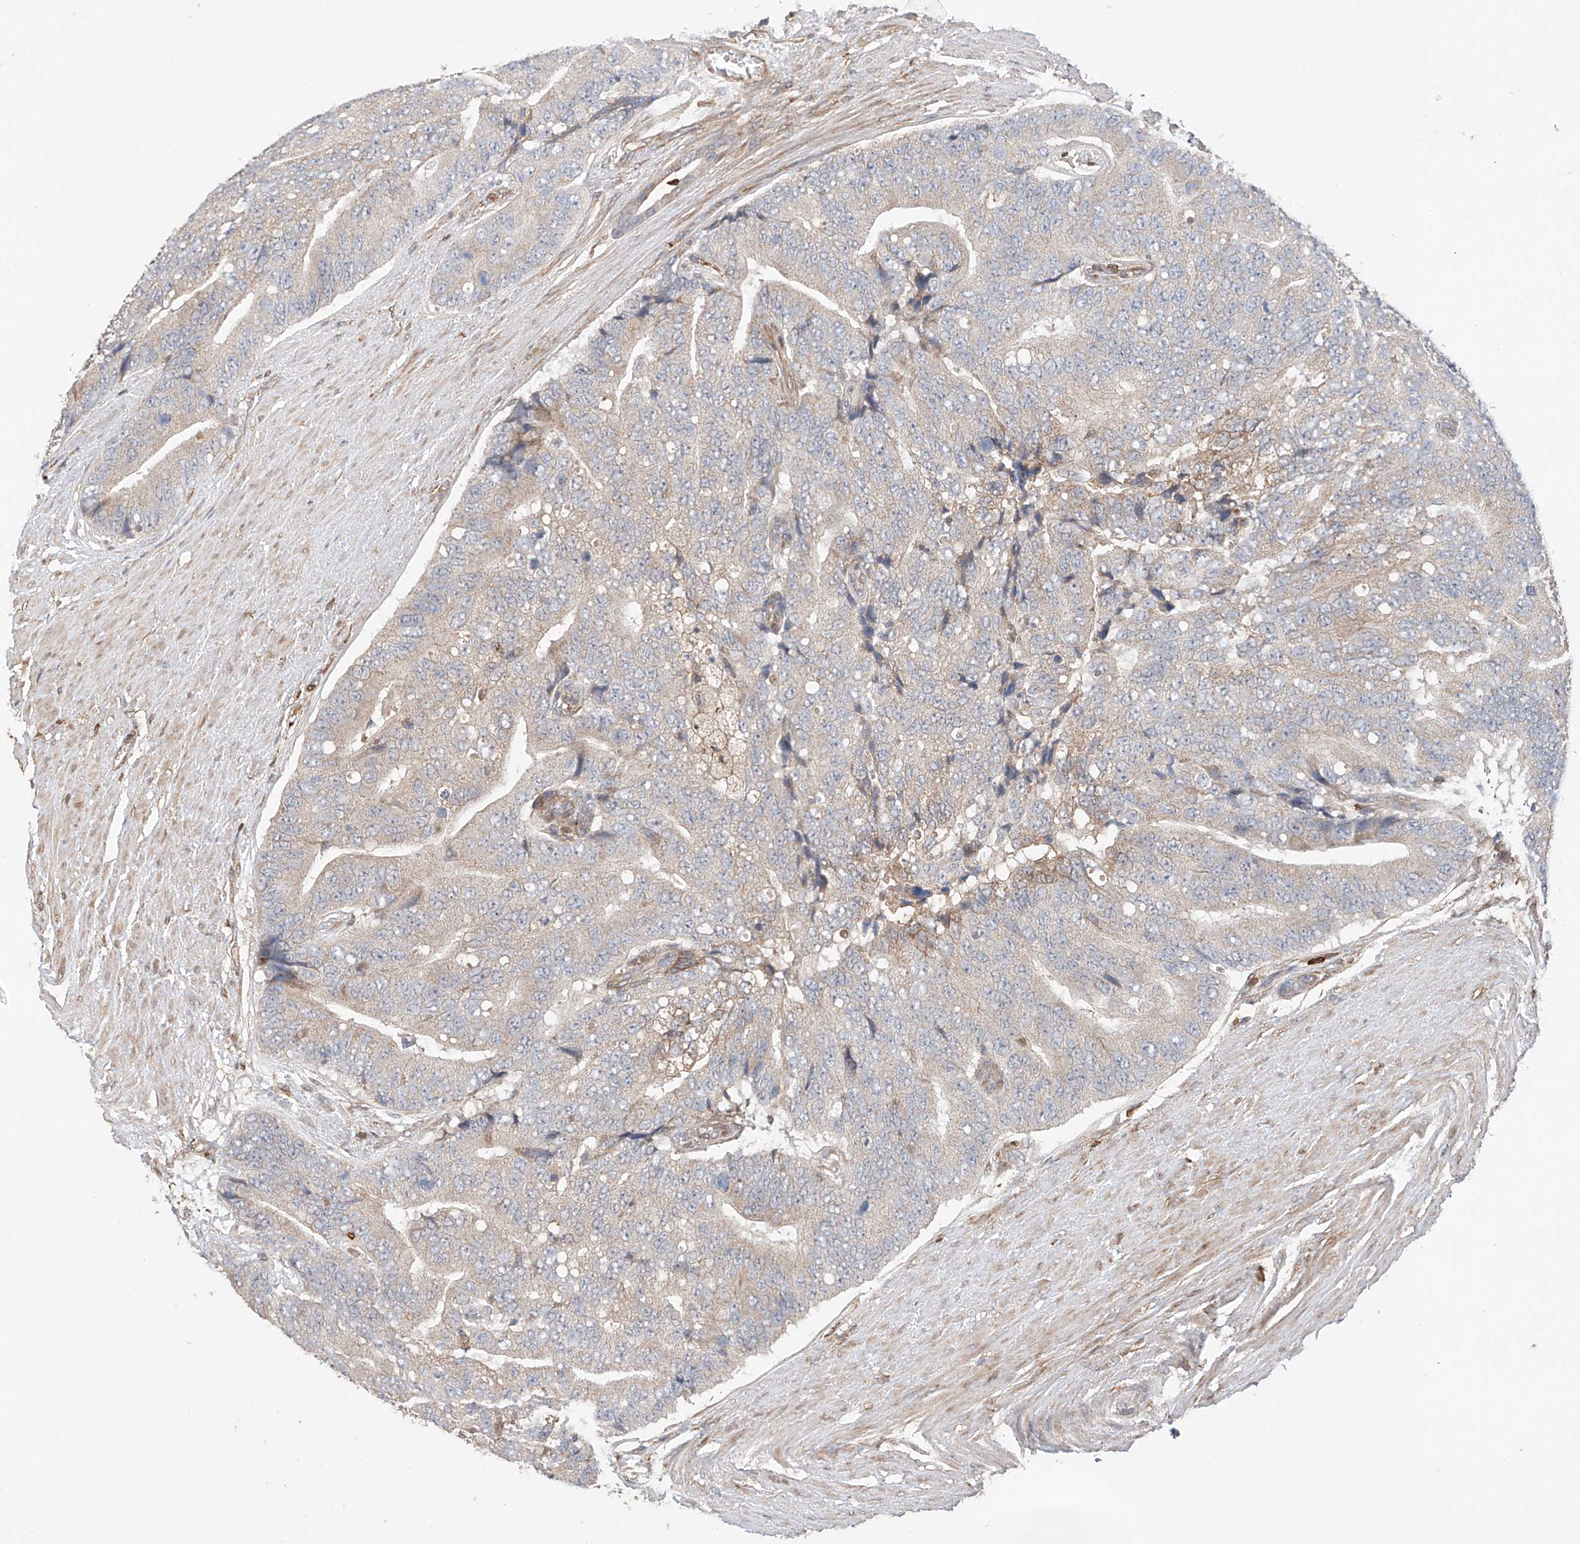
{"staining": {"intensity": "weak", "quantity": "25%-75%", "location": "cytoplasmic/membranous"}, "tissue": "prostate cancer", "cell_type": "Tumor cells", "image_type": "cancer", "snomed": [{"axis": "morphology", "description": "Adenocarcinoma, High grade"}, {"axis": "topography", "description": "Prostate"}], "caption": "Weak cytoplasmic/membranous positivity is seen in about 25%-75% of tumor cells in prostate cancer (high-grade adenocarcinoma). (DAB (3,3'-diaminobenzidine) IHC, brown staining for protein, blue staining for nuclei).", "gene": "IGSF22", "patient": {"sex": "male", "age": 70}}